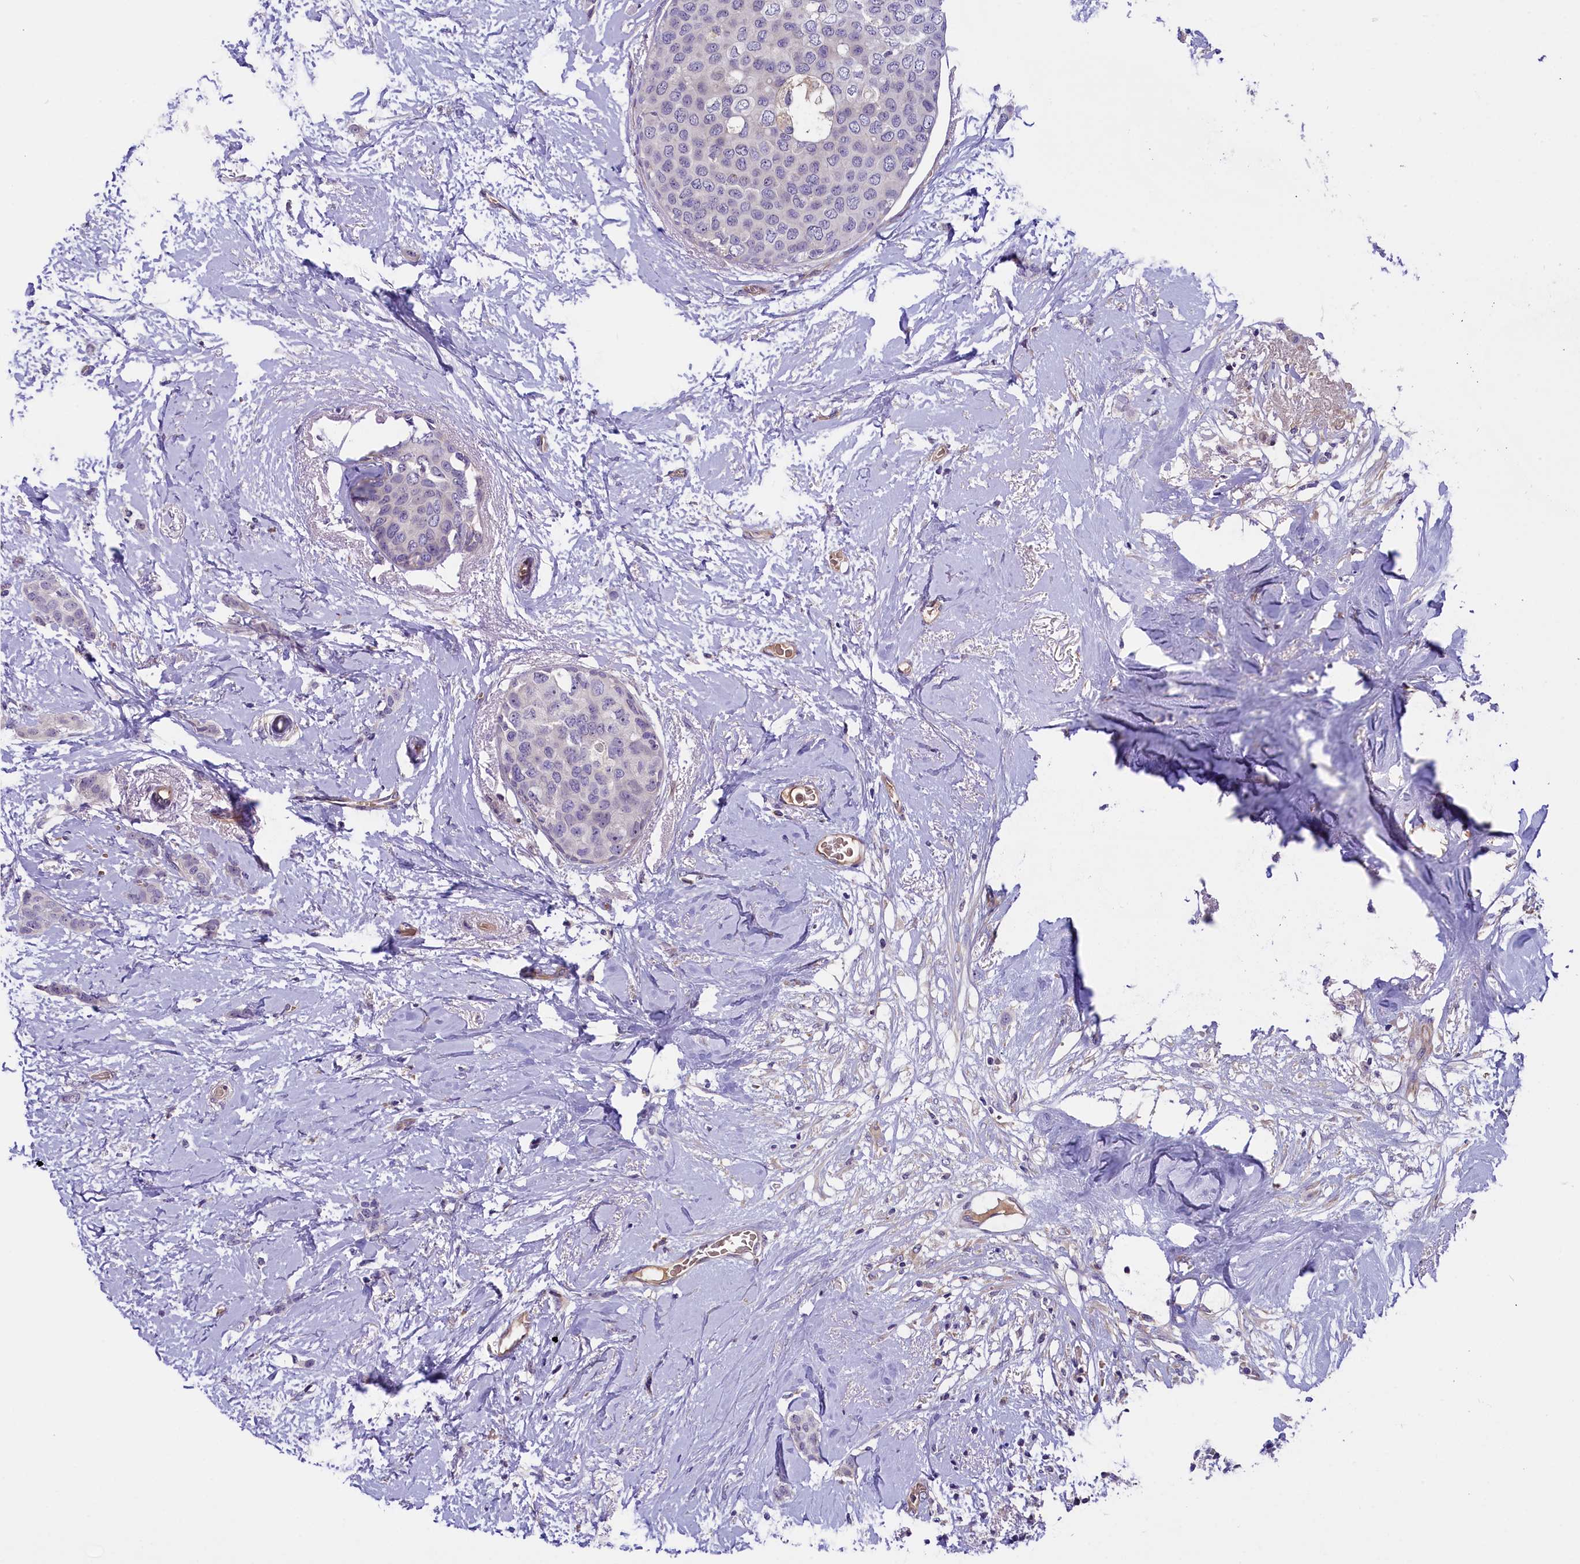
{"staining": {"intensity": "negative", "quantity": "none", "location": "none"}, "tissue": "breast cancer", "cell_type": "Tumor cells", "image_type": "cancer", "snomed": [{"axis": "morphology", "description": "Duct carcinoma"}, {"axis": "topography", "description": "Breast"}], "caption": "Breast intraductal carcinoma was stained to show a protein in brown. There is no significant staining in tumor cells.", "gene": "CCDC32", "patient": {"sex": "female", "age": 72}}